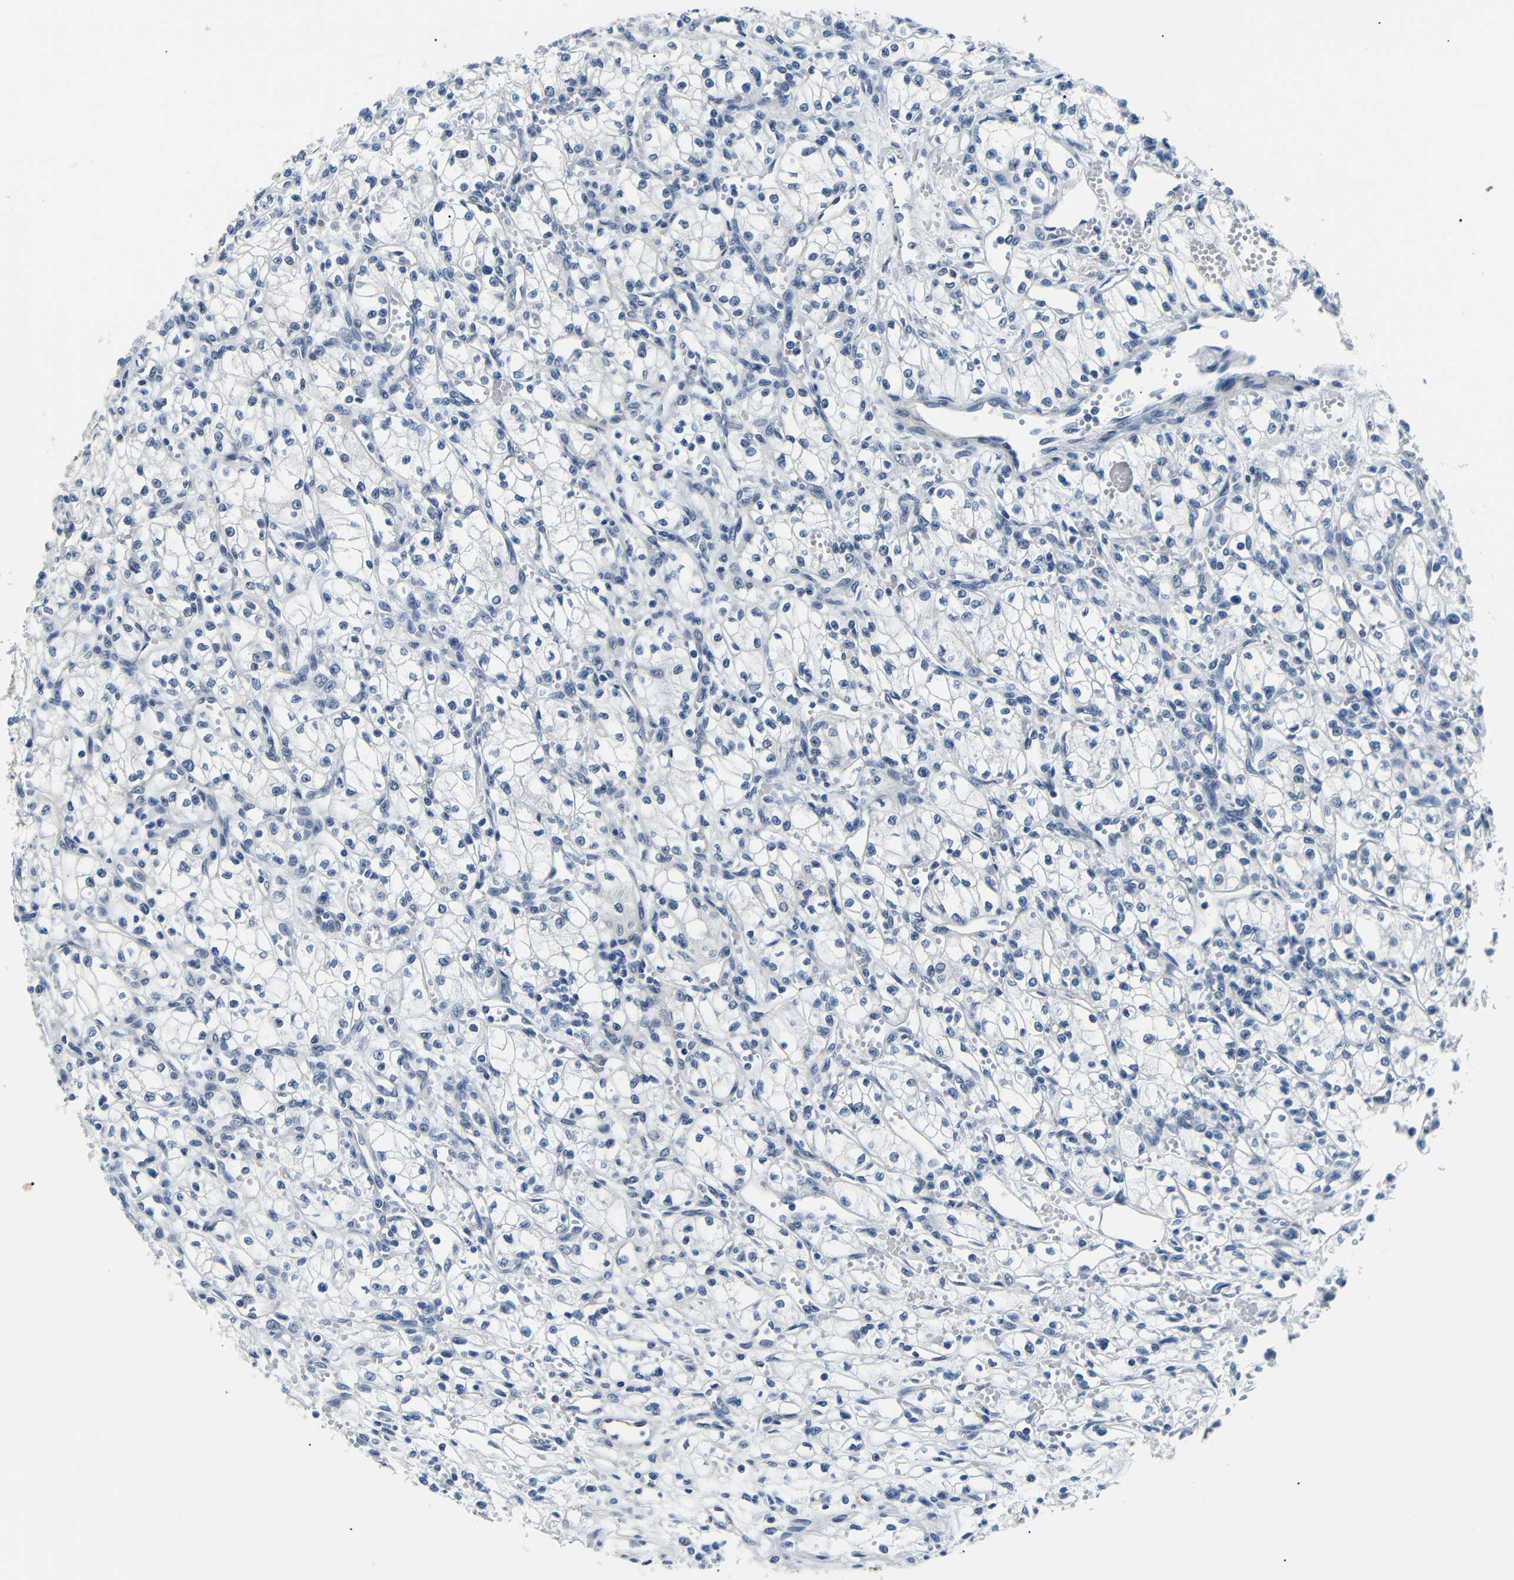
{"staining": {"intensity": "negative", "quantity": "none", "location": "none"}, "tissue": "renal cancer", "cell_type": "Tumor cells", "image_type": "cancer", "snomed": [{"axis": "morphology", "description": "Normal tissue, NOS"}, {"axis": "morphology", "description": "Adenocarcinoma, NOS"}, {"axis": "topography", "description": "Kidney"}], "caption": "DAB (3,3'-diaminobenzidine) immunohistochemical staining of adenocarcinoma (renal) demonstrates no significant positivity in tumor cells. (DAB (3,3'-diaminobenzidine) immunohistochemistry, high magnification).", "gene": "TAFA1", "patient": {"sex": "male", "age": 59}}